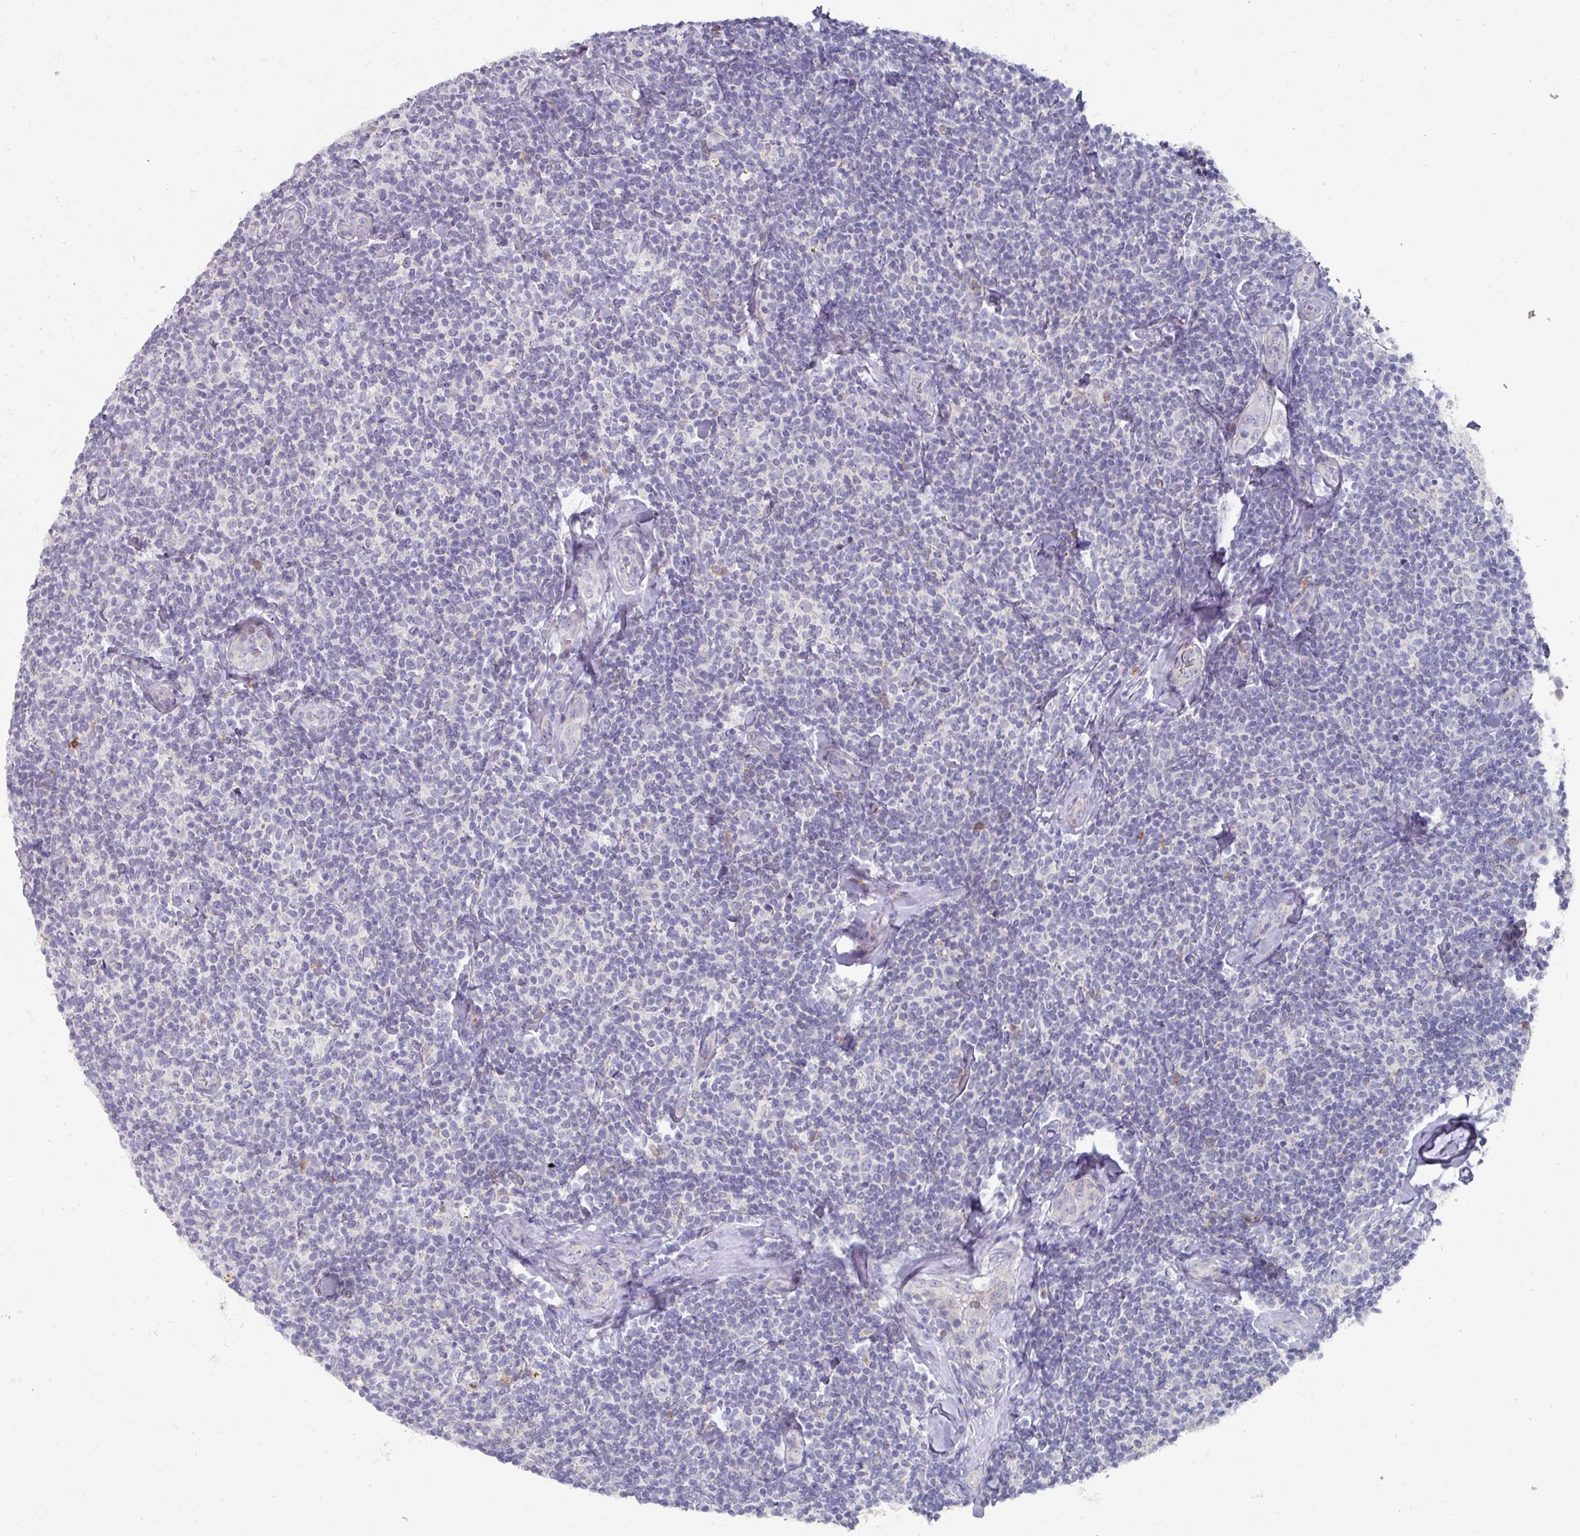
{"staining": {"intensity": "negative", "quantity": "none", "location": "none"}, "tissue": "lymphoma", "cell_type": "Tumor cells", "image_type": "cancer", "snomed": [{"axis": "morphology", "description": "Malignant lymphoma, non-Hodgkin's type, Low grade"}, {"axis": "topography", "description": "Lymph node"}], "caption": "Malignant lymphoma, non-Hodgkin's type (low-grade) was stained to show a protein in brown. There is no significant positivity in tumor cells. (DAB (3,3'-diaminobenzidine) immunohistochemistry (IHC), high magnification).", "gene": "NT5C1A", "patient": {"sex": "female", "age": 56}}